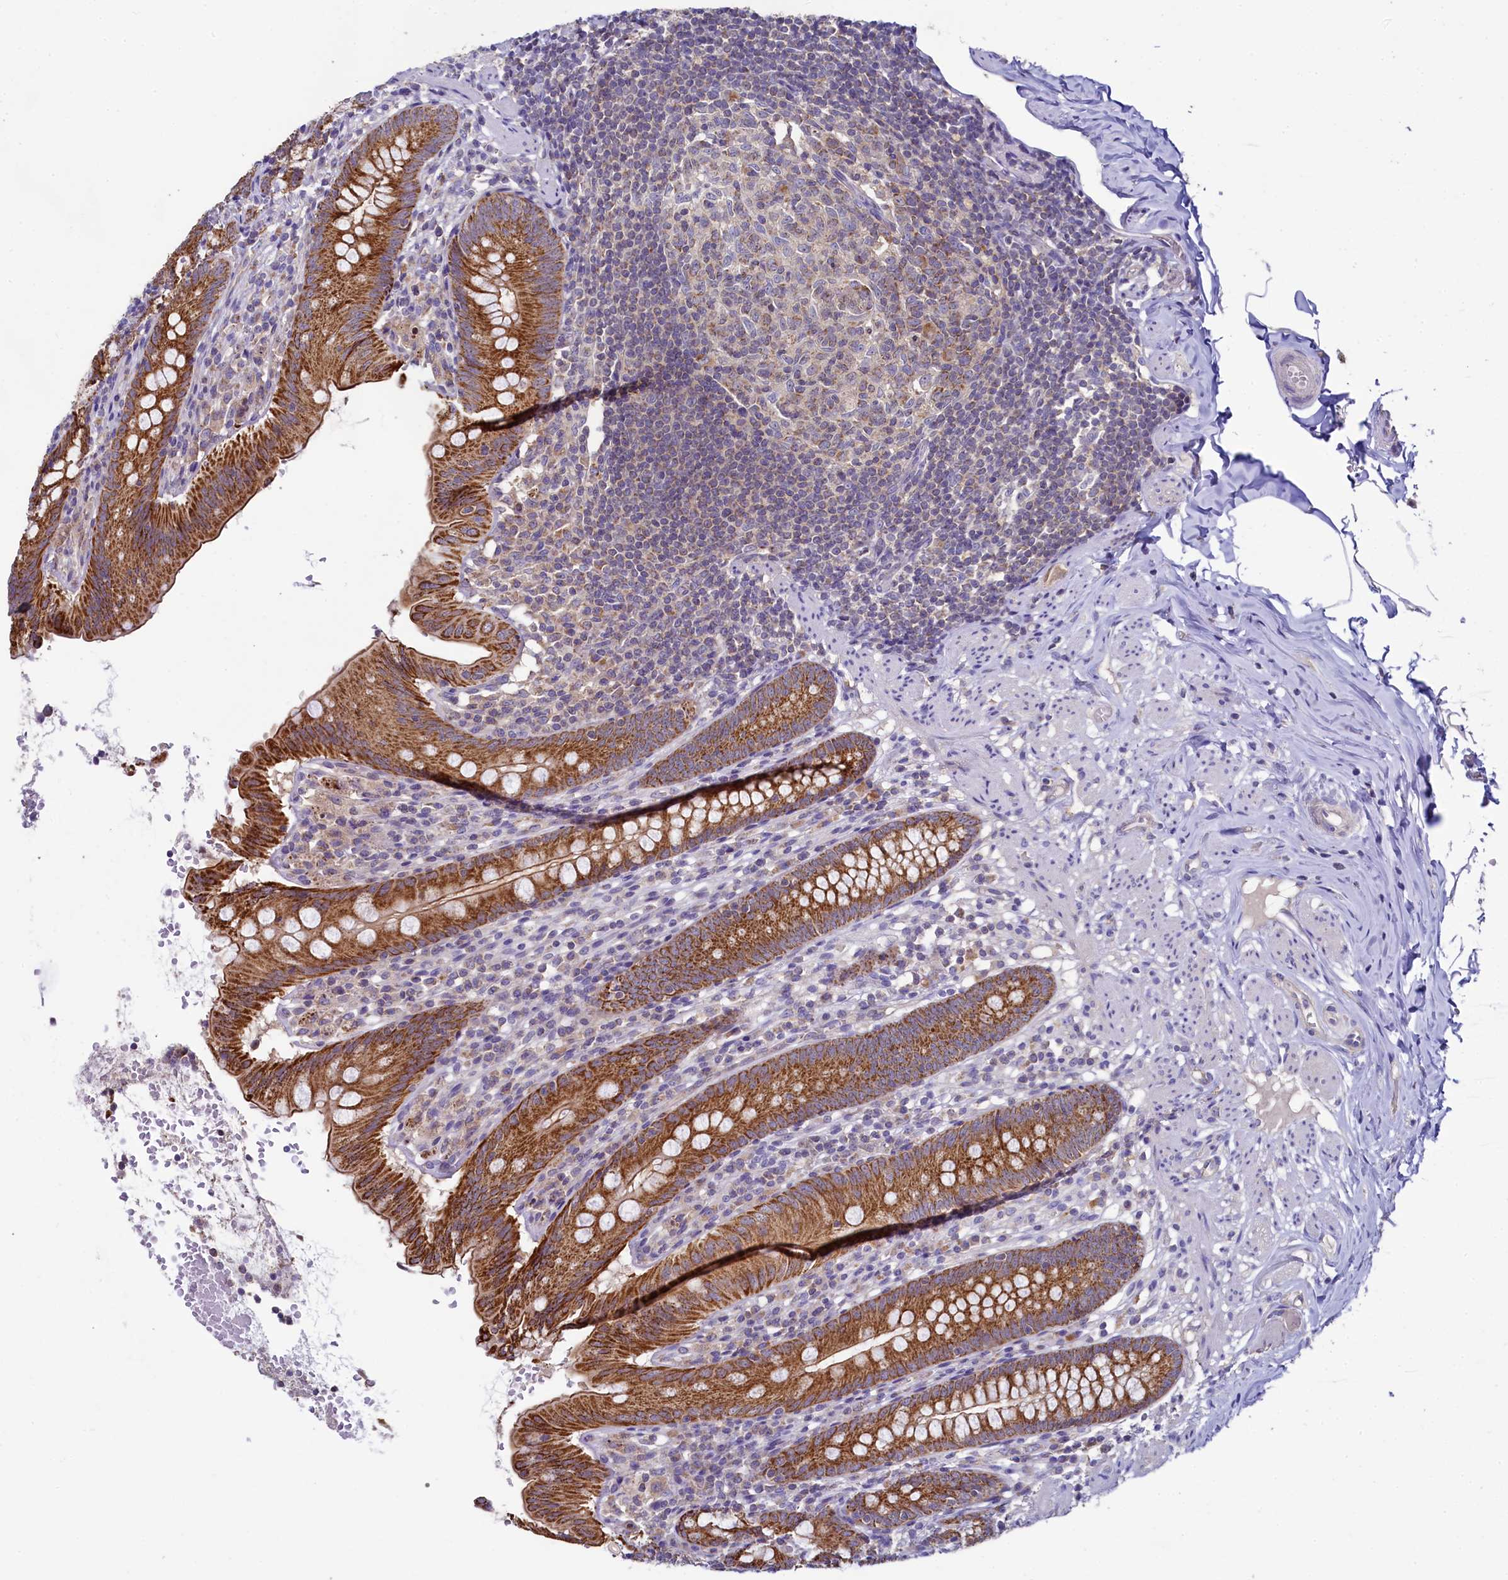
{"staining": {"intensity": "strong", "quantity": ">75%", "location": "cytoplasmic/membranous"}, "tissue": "appendix", "cell_type": "Glandular cells", "image_type": "normal", "snomed": [{"axis": "morphology", "description": "Normal tissue, NOS"}, {"axis": "topography", "description": "Appendix"}], "caption": "Appendix stained with immunohistochemistry exhibits strong cytoplasmic/membranous staining in about >75% of glandular cells. (Brightfield microscopy of DAB IHC at high magnification).", "gene": "MRPL57", "patient": {"sex": "male", "age": 55}}